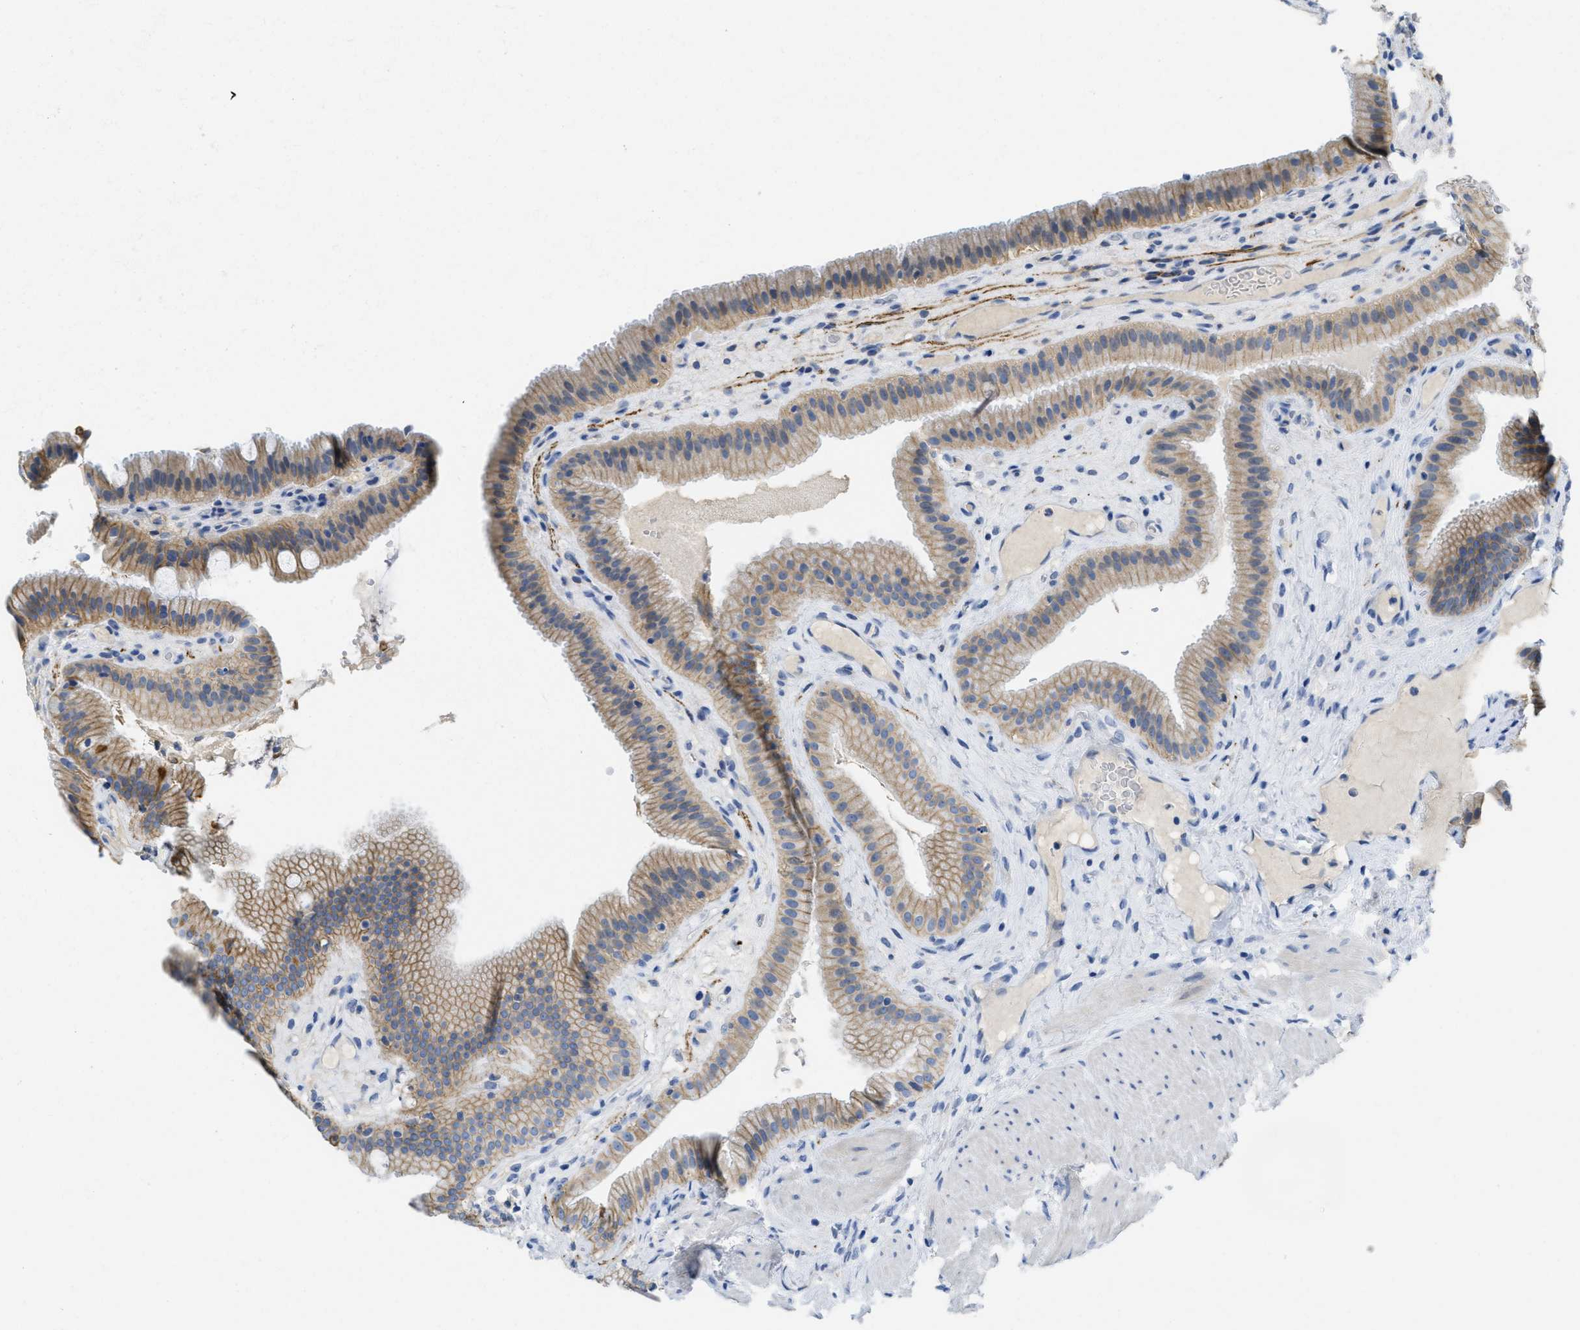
{"staining": {"intensity": "moderate", "quantity": ">75%", "location": "cytoplasmic/membranous"}, "tissue": "gallbladder", "cell_type": "Glandular cells", "image_type": "normal", "snomed": [{"axis": "morphology", "description": "Normal tissue, NOS"}, {"axis": "topography", "description": "Gallbladder"}], "caption": "Gallbladder was stained to show a protein in brown. There is medium levels of moderate cytoplasmic/membranous positivity in about >75% of glandular cells. (IHC, brightfield microscopy, high magnification).", "gene": "CNNM4", "patient": {"sex": "male", "age": 49}}